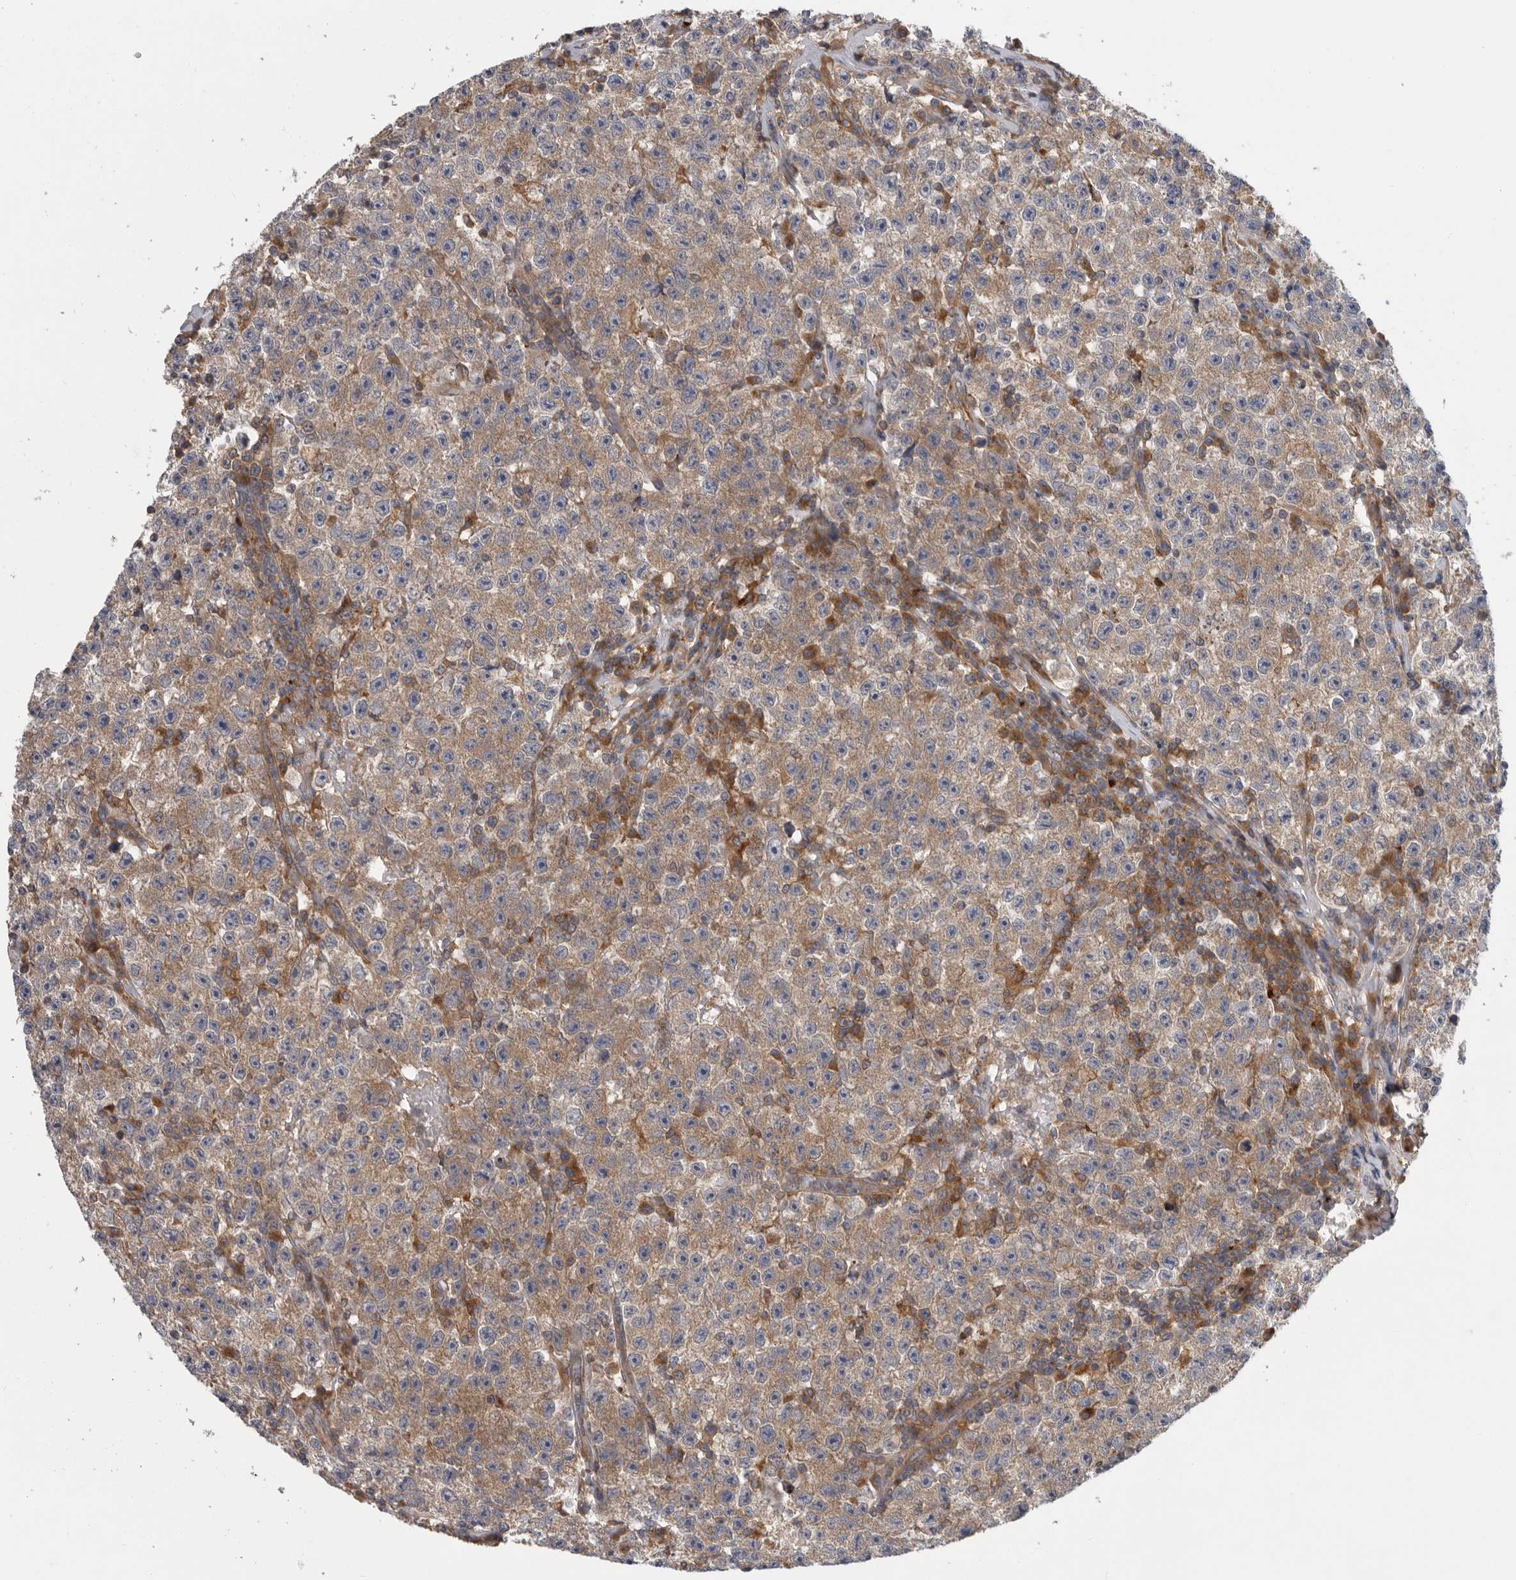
{"staining": {"intensity": "weak", "quantity": ">75%", "location": "cytoplasmic/membranous"}, "tissue": "testis cancer", "cell_type": "Tumor cells", "image_type": "cancer", "snomed": [{"axis": "morphology", "description": "Seminoma, NOS"}, {"axis": "topography", "description": "Testis"}], "caption": "Immunohistochemical staining of human testis cancer (seminoma) displays weak cytoplasmic/membranous protein staining in about >75% of tumor cells.", "gene": "C1orf109", "patient": {"sex": "male", "age": 22}}